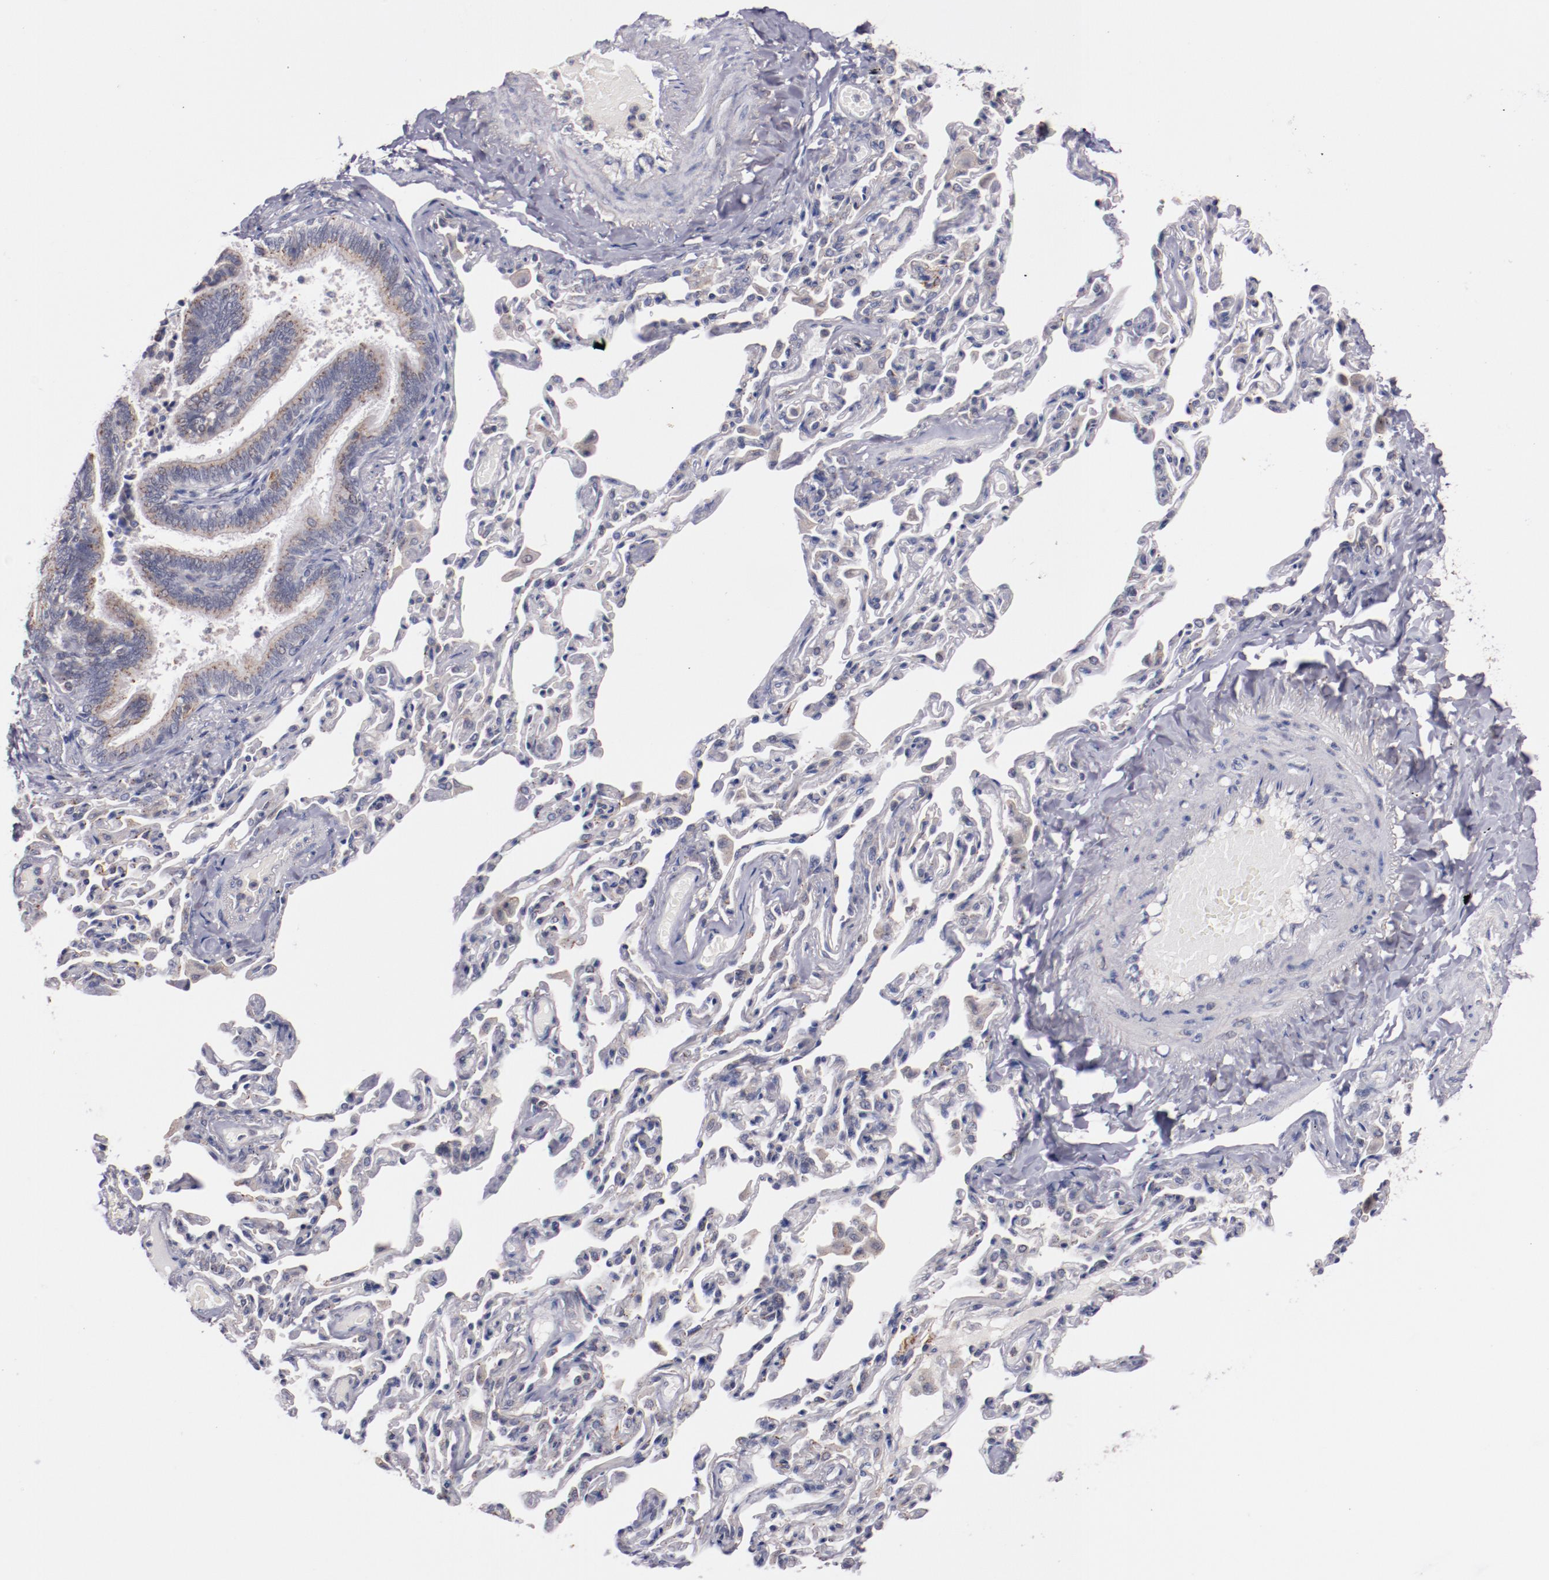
{"staining": {"intensity": "weak", "quantity": ">75%", "location": "cytoplasmic/membranous"}, "tissue": "bronchus", "cell_type": "Respiratory epithelial cells", "image_type": "normal", "snomed": [{"axis": "morphology", "description": "Normal tissue, NOS"}, {"axis": "topography", "description": "Lung"}], "caption": "This photomicrograph shows immunohistochemistry staining of benign bronchus, with low weak cytoplasmic/membranous staining in about >75% of respiratory epithelial cells.", "gene": "SYP", "patient": {"sex": "male", "age": 64}}